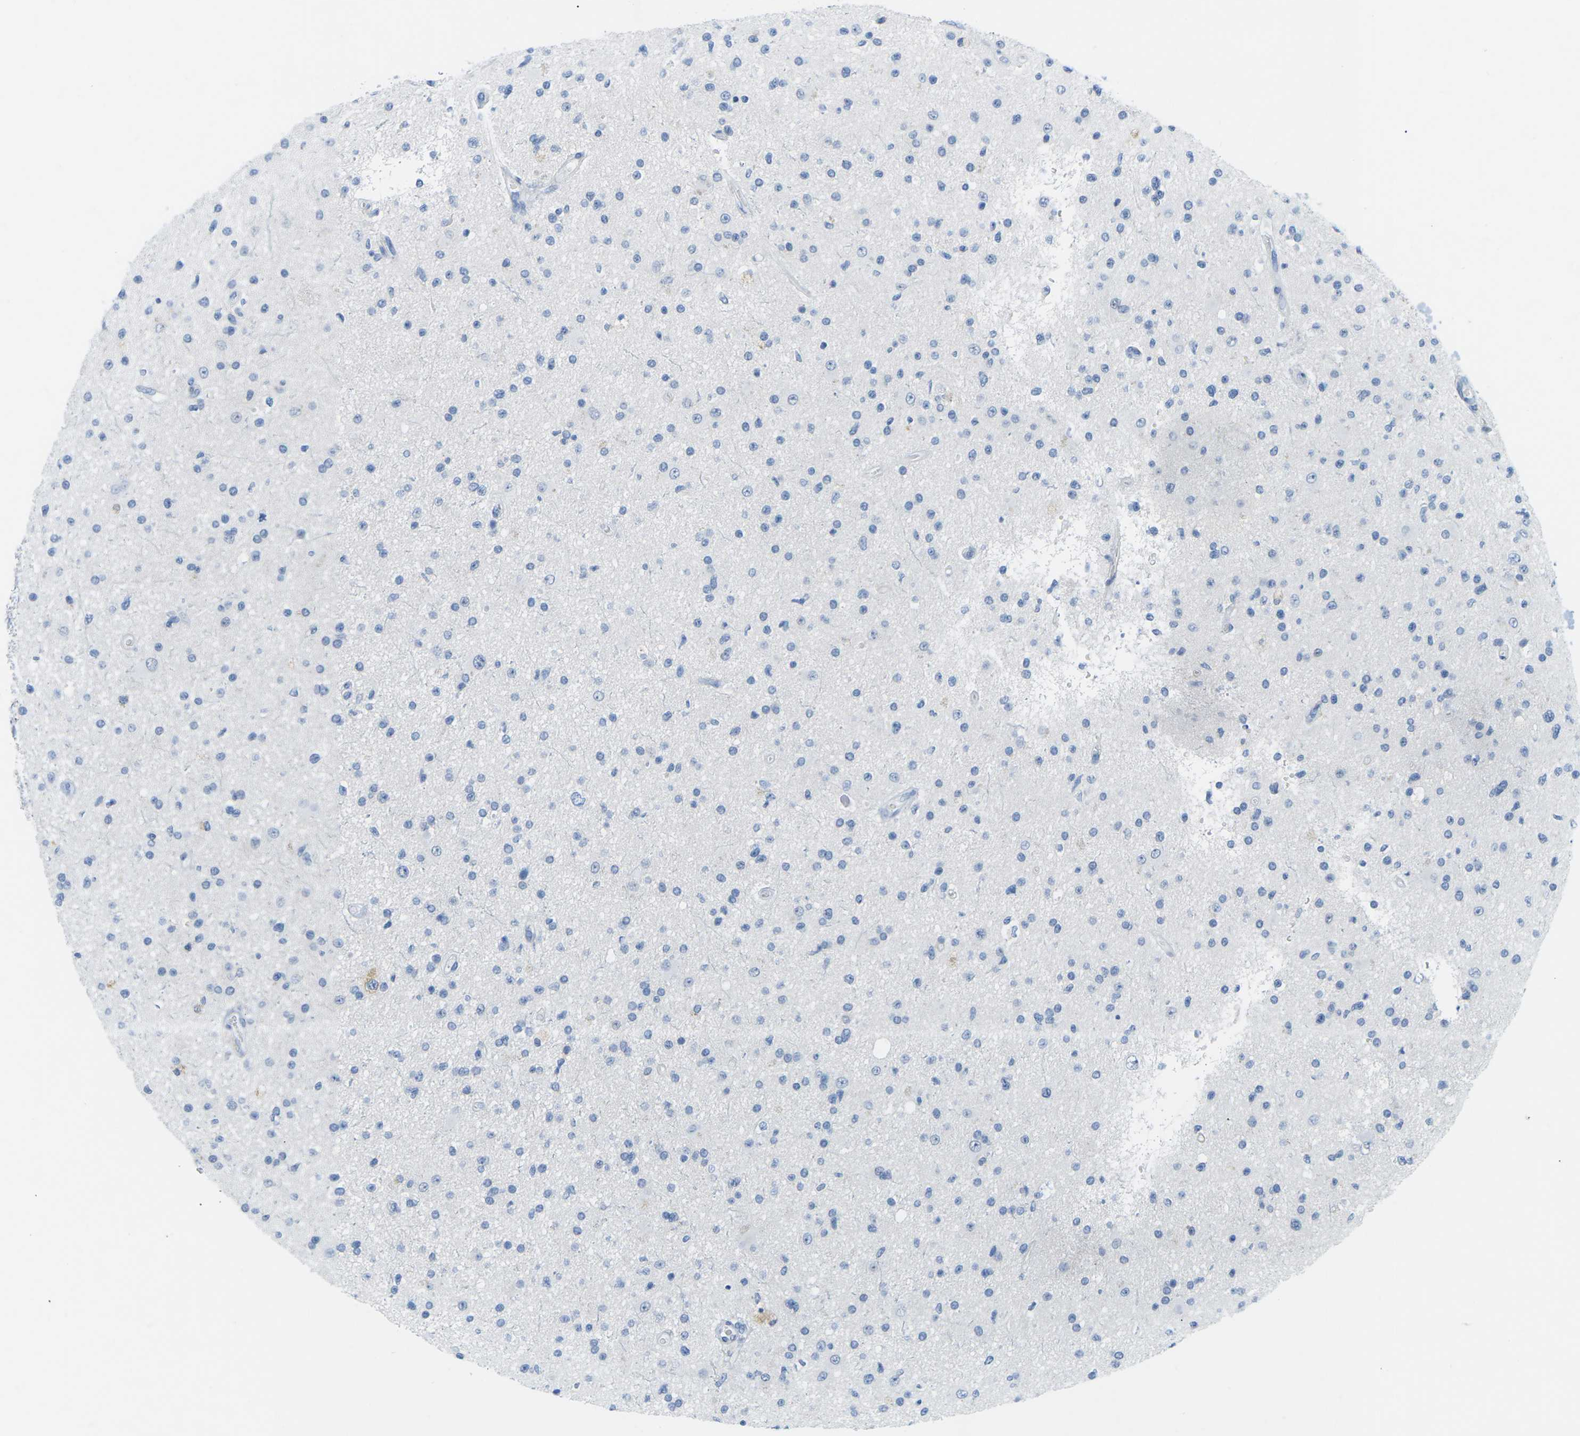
{"staining": {"intensity": "negative", "quantity": "none", "location": "none"}, "tissue": "glioma", "cell_type": "Tumor cells", "image_type": "cancer", "snomed": [{"axis": "morphology", "description": "Glioma, malignant, High grade"}, {"axis": "topography", "description": "Brain"}], "caption": "Image shows no protein expression in tumor cells of glioma tissue.", "gene": "HLTF", "patient": {"sex": "male", "age": 33}}